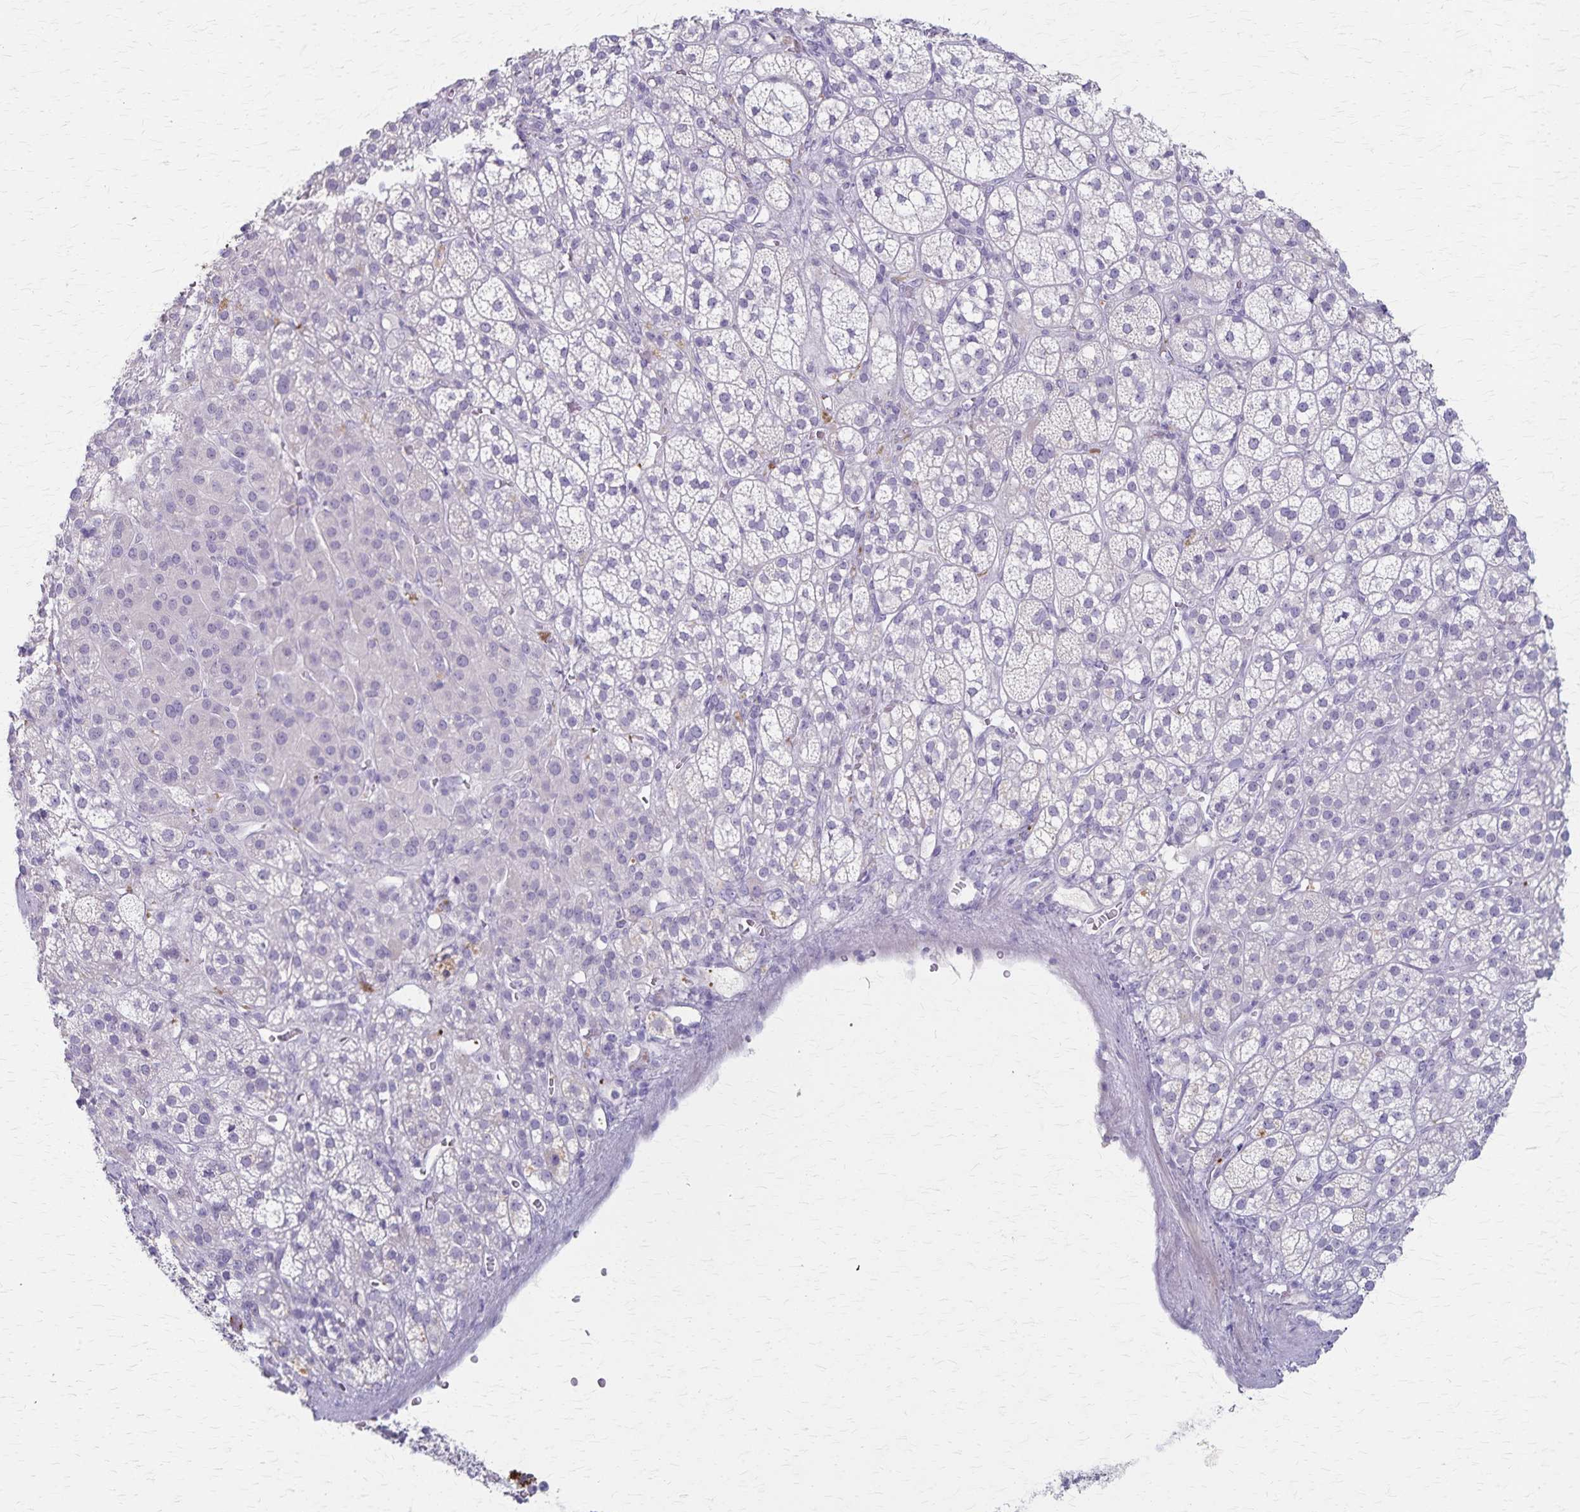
{"staining": {"intensity": "moderate", "quantity": "<25%", "location": "cytoplasmic/membranous"}, "tissue": "adrenal gland", "cell_type": "Glandular cells", "image_type": "normal", "snomed": [{"axis": "morphology", "description": "Normal tissue, NOS"}, {"axis": "topography", "description": "Adrenal gland"}], "caption": "Adrenal gland stained with DAB (3,3'-diaminobenzidine) immunohistochemistry reveals low levels of moderate cytoplasmic/membranous staining in about <25% of glandular cells. The staining was performed using DAB to visualize the protein expression in brown, while the nuclei were stained in blue with hematoxylin (Magnification: 20x).", "gene": "RASL10B", "patient": {"sex": "female", "age": 60}}